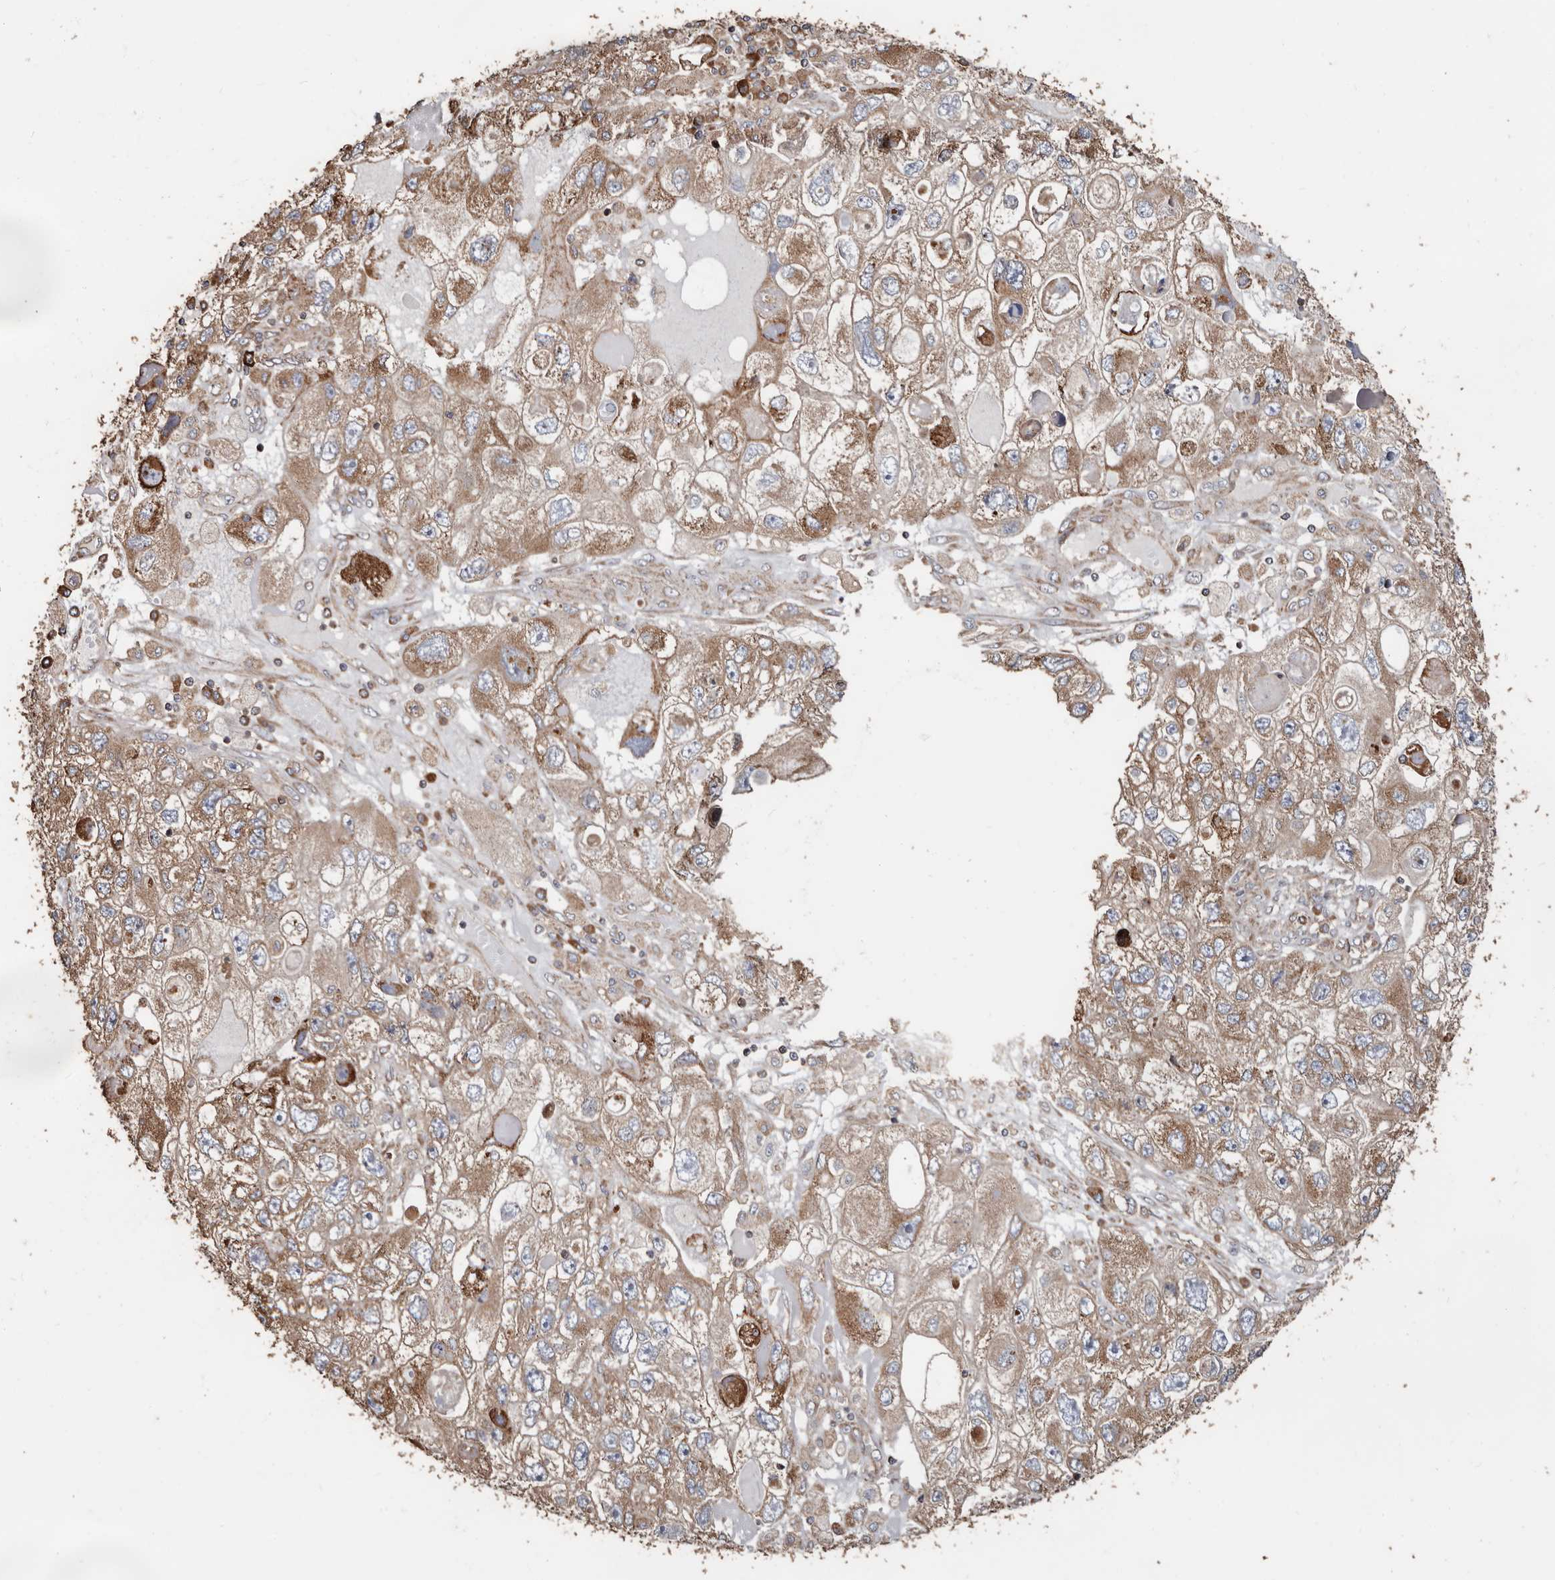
{"staining": {"intensity": "moderate", "quantity": ">75%", "location": "cytoplasmic/membranous"}, "tissue": "endometrial cancer", "cell_type": "Tumor cells", "image_type": "cancer", "snomed": [{"axis": "morphology", "description": "Adenocarcinoma, NOS"}, {"axis": "topography", "description": "Endometrium"}], "caption": "High-magnification brightfield microscopy of endometrial cancer (adenocarcinoma) stained with DAB (3,3'-diaminobenzidine) (brown) and counterstained with hematoxylin (blue). tumor cells exhibit moderate cytoplasmic/membranous staining is present in about>75% of cells.", "gene": "OSGIN2", "patient": {"sex": "female", "age": 49}}